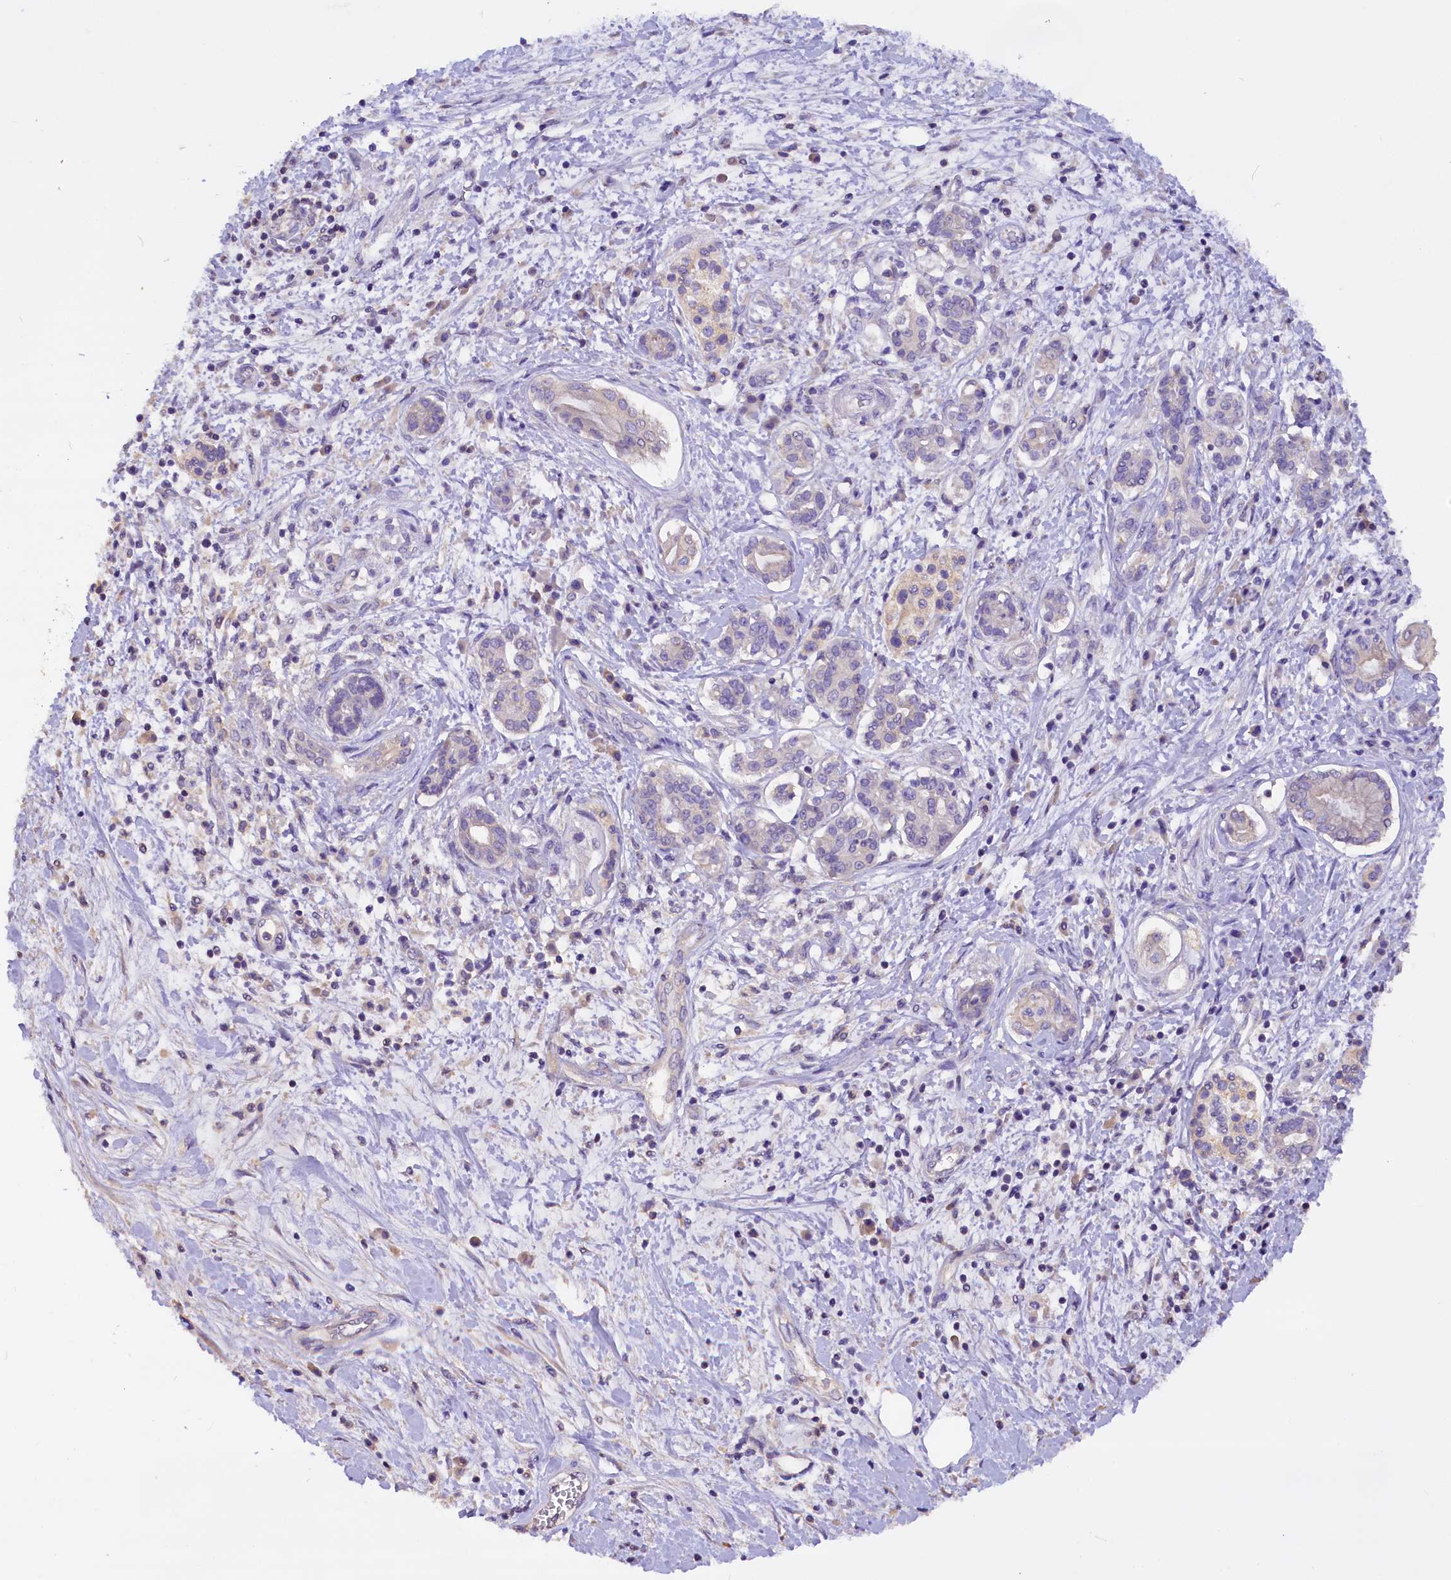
{"staining": {"intensity": "negative", "quantity": "none", "location": "none"}, "tissue": "pancreatic cancer", "cell_type": "Tumor cells", "image_type": "cancer", "snomed": [{"axis": "morphology", "description": "Adenocarcinoma, NOS"}, {"axis": "topography", "description": "Pancreas"}], "caption": "Tumor cells are negative for protein expression in human pancreatic adenocarcinoma.", "gene": "AP3B2", "patient": {"sex": "female", "age": 73}}